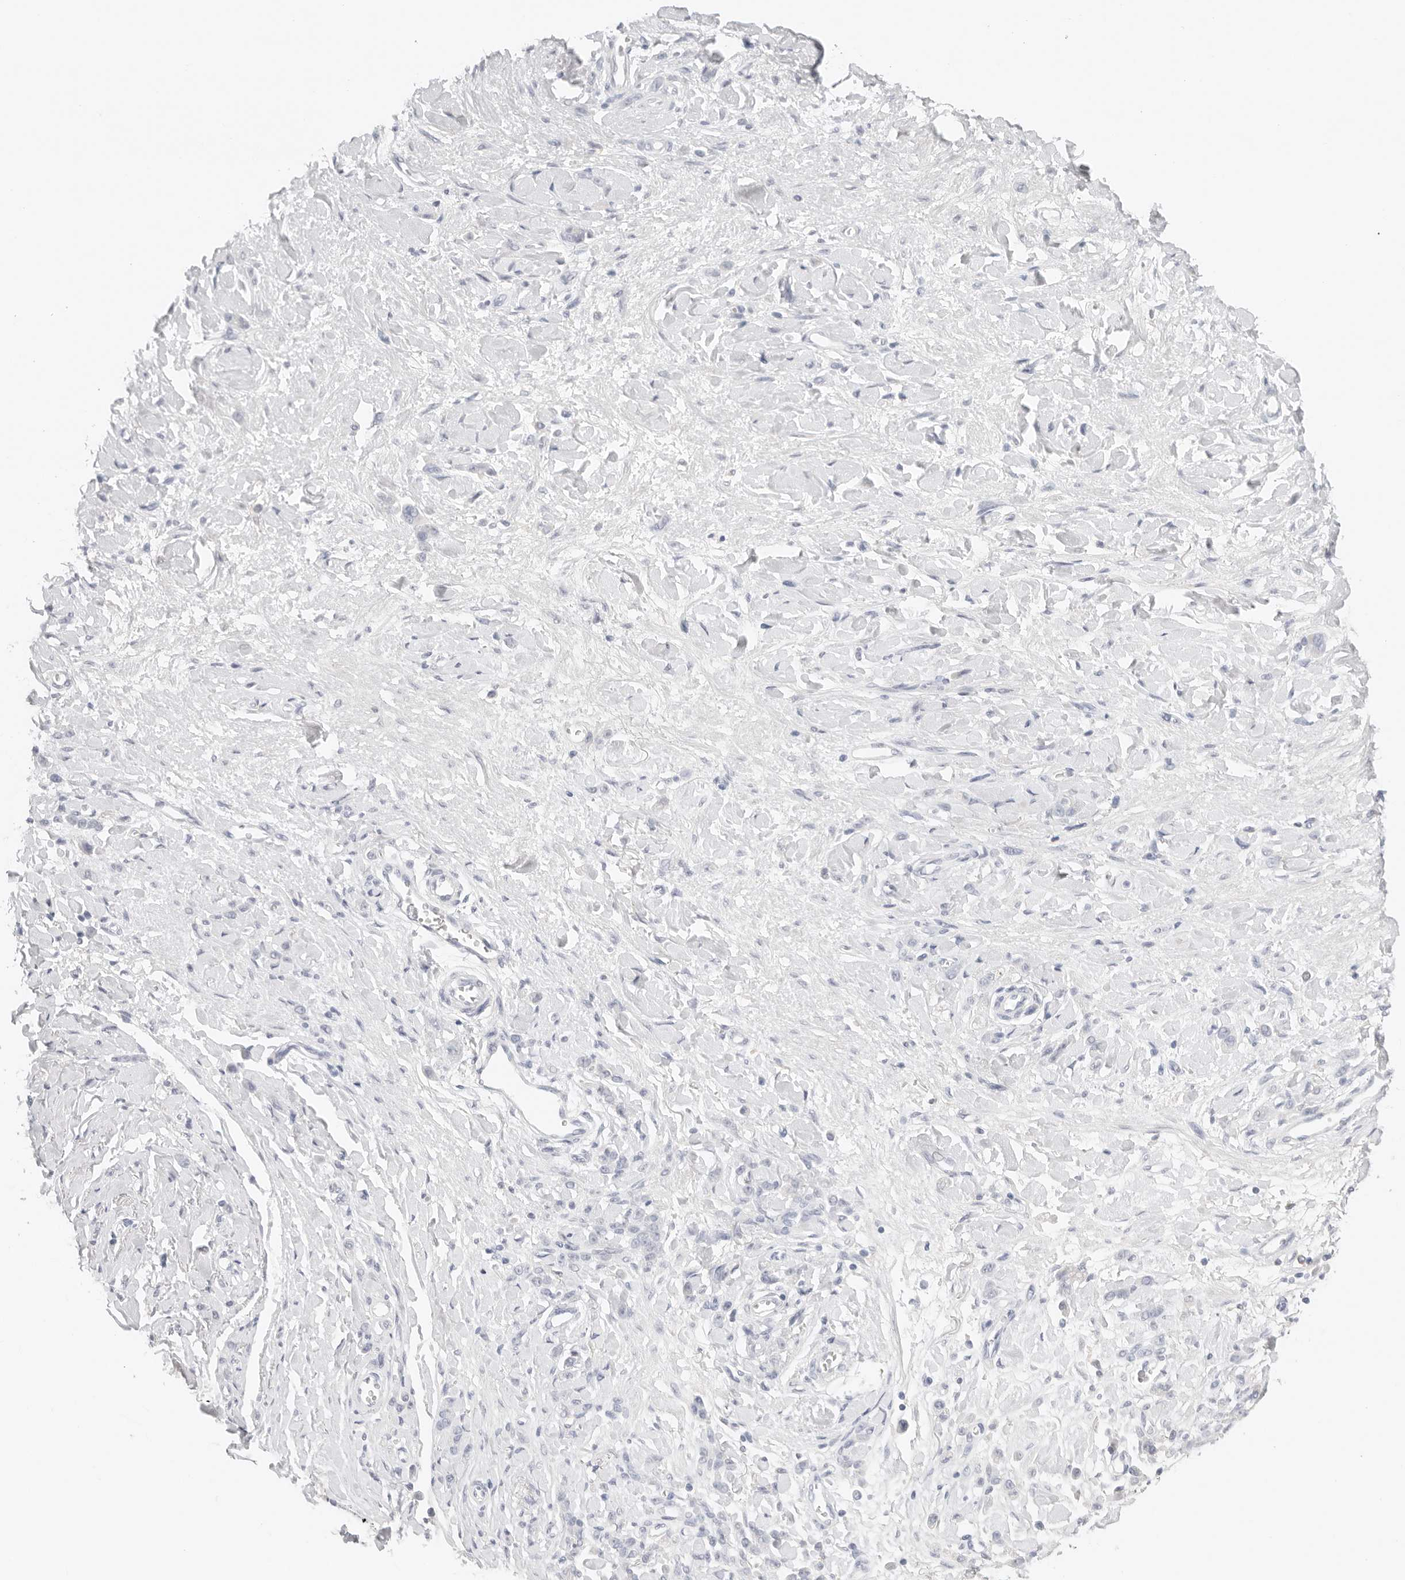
{"staining": {"intensity": "negative", "quantity": "none", "location": "none"}, "tissue": "stomach cancer", "cell_type": "Tumor cells", "image_type": "cancer", "snomed": [{"axis": "morphology", "description": "Normal tissue, NOS"}, {"axis": "morphology", "description": "Adenocarcinoma, NOS"}, {"axis": "topography", "description": "Stomach"}], "caption": "This is an IHC micrograph of human stomach cancer. There is no positivity in tumor cells.", "gene": "CEP120", "patient": {"sex": "male", "age": 82}}